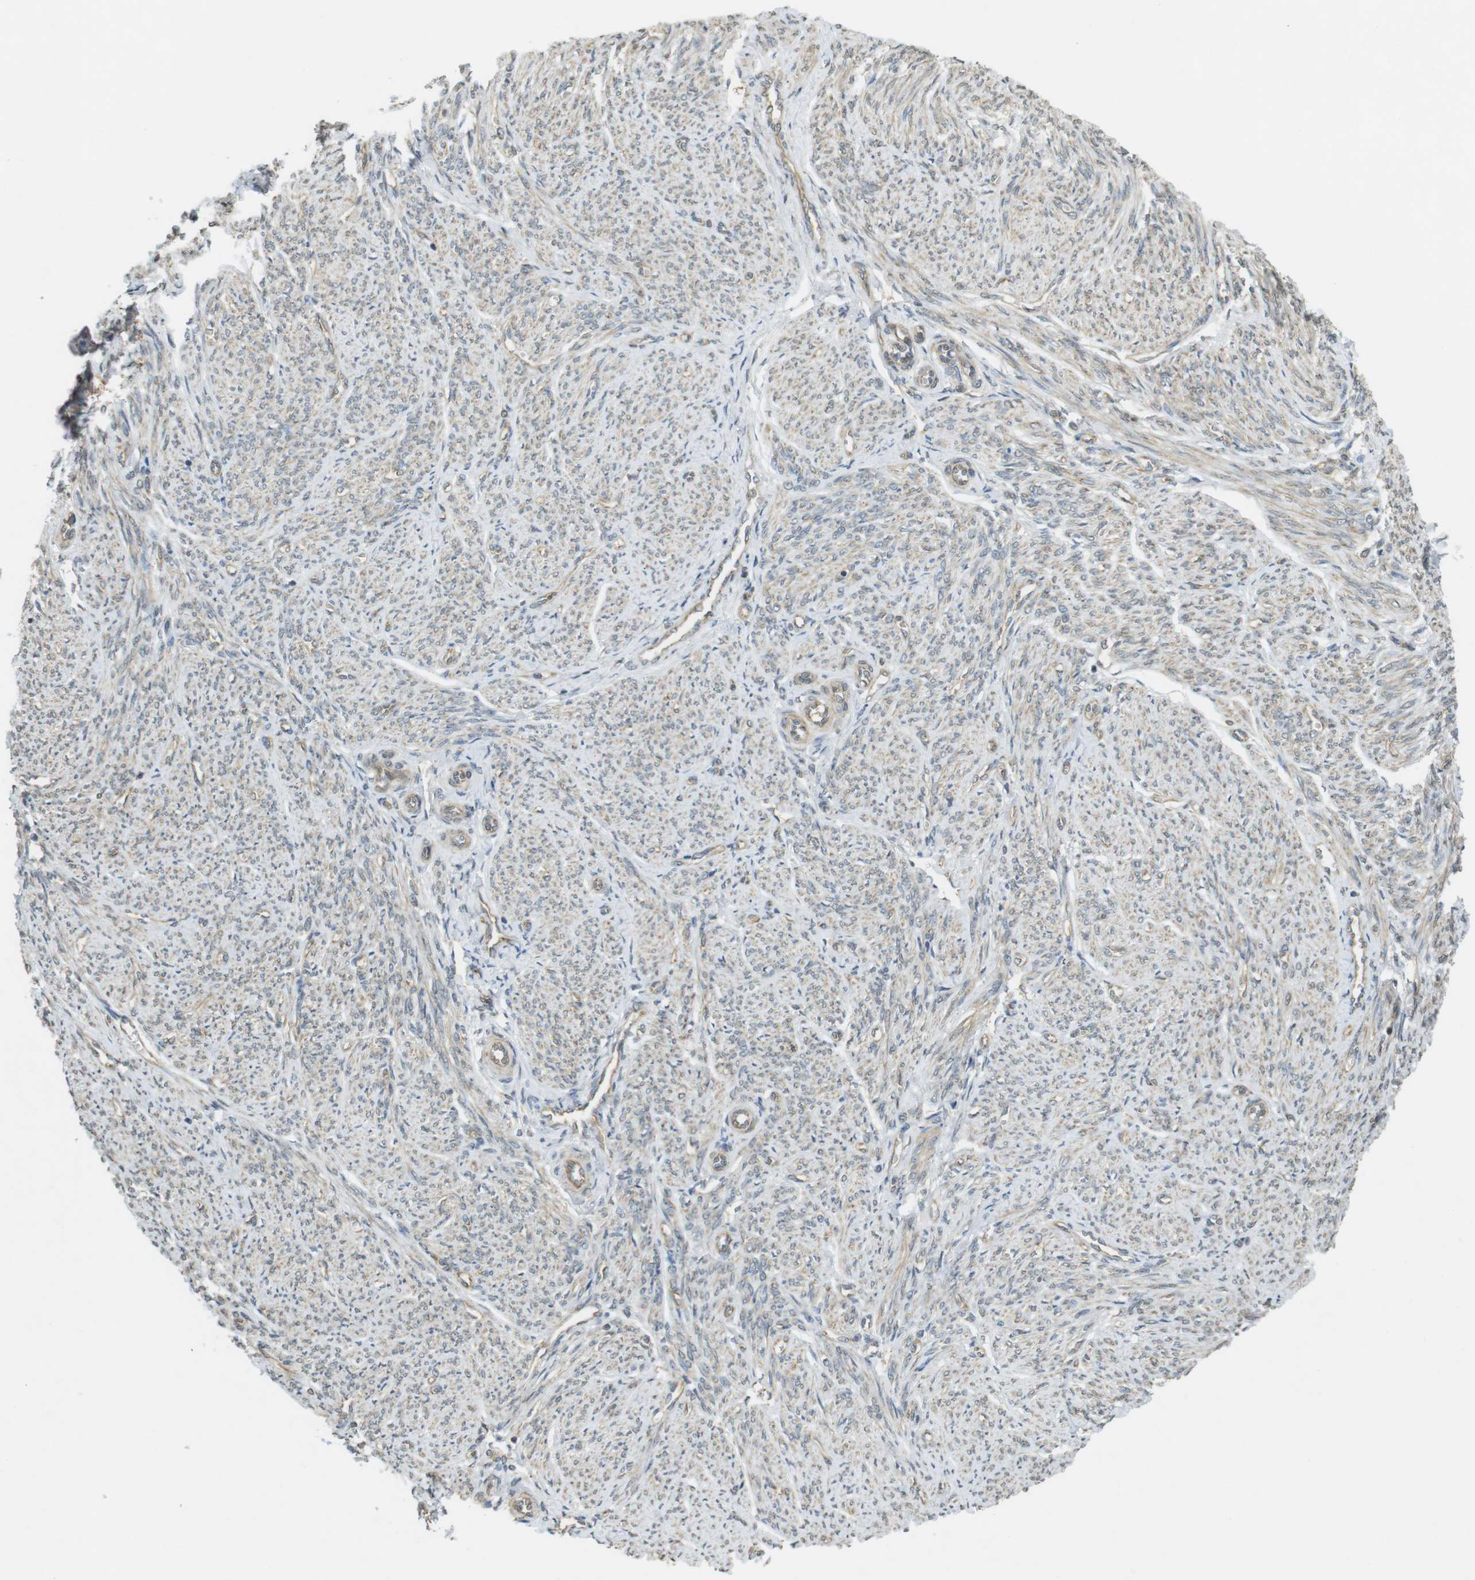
{"staining": {"intensity": "weak", "quantity": ">75%", "location": "cytoplasmic/membranous"}, "tissue": "smooth muscle", "cell_type": "Smooth muscle cells", "image_type": "normal", "snomed": [{"axis": "morphology", "description": "Normal tissue, NOS"}, {"axis": "topography", "description": "Smooth muscle"}], "caption": "The histopathology image reveals staining of unremarkable smooth muscle, revealing weak cytoplasmic/membranous protein expression (brown color) within smooth muscle cells.", "gene": "KIF5B", "patient": {"sex": "female", "age": 65}}